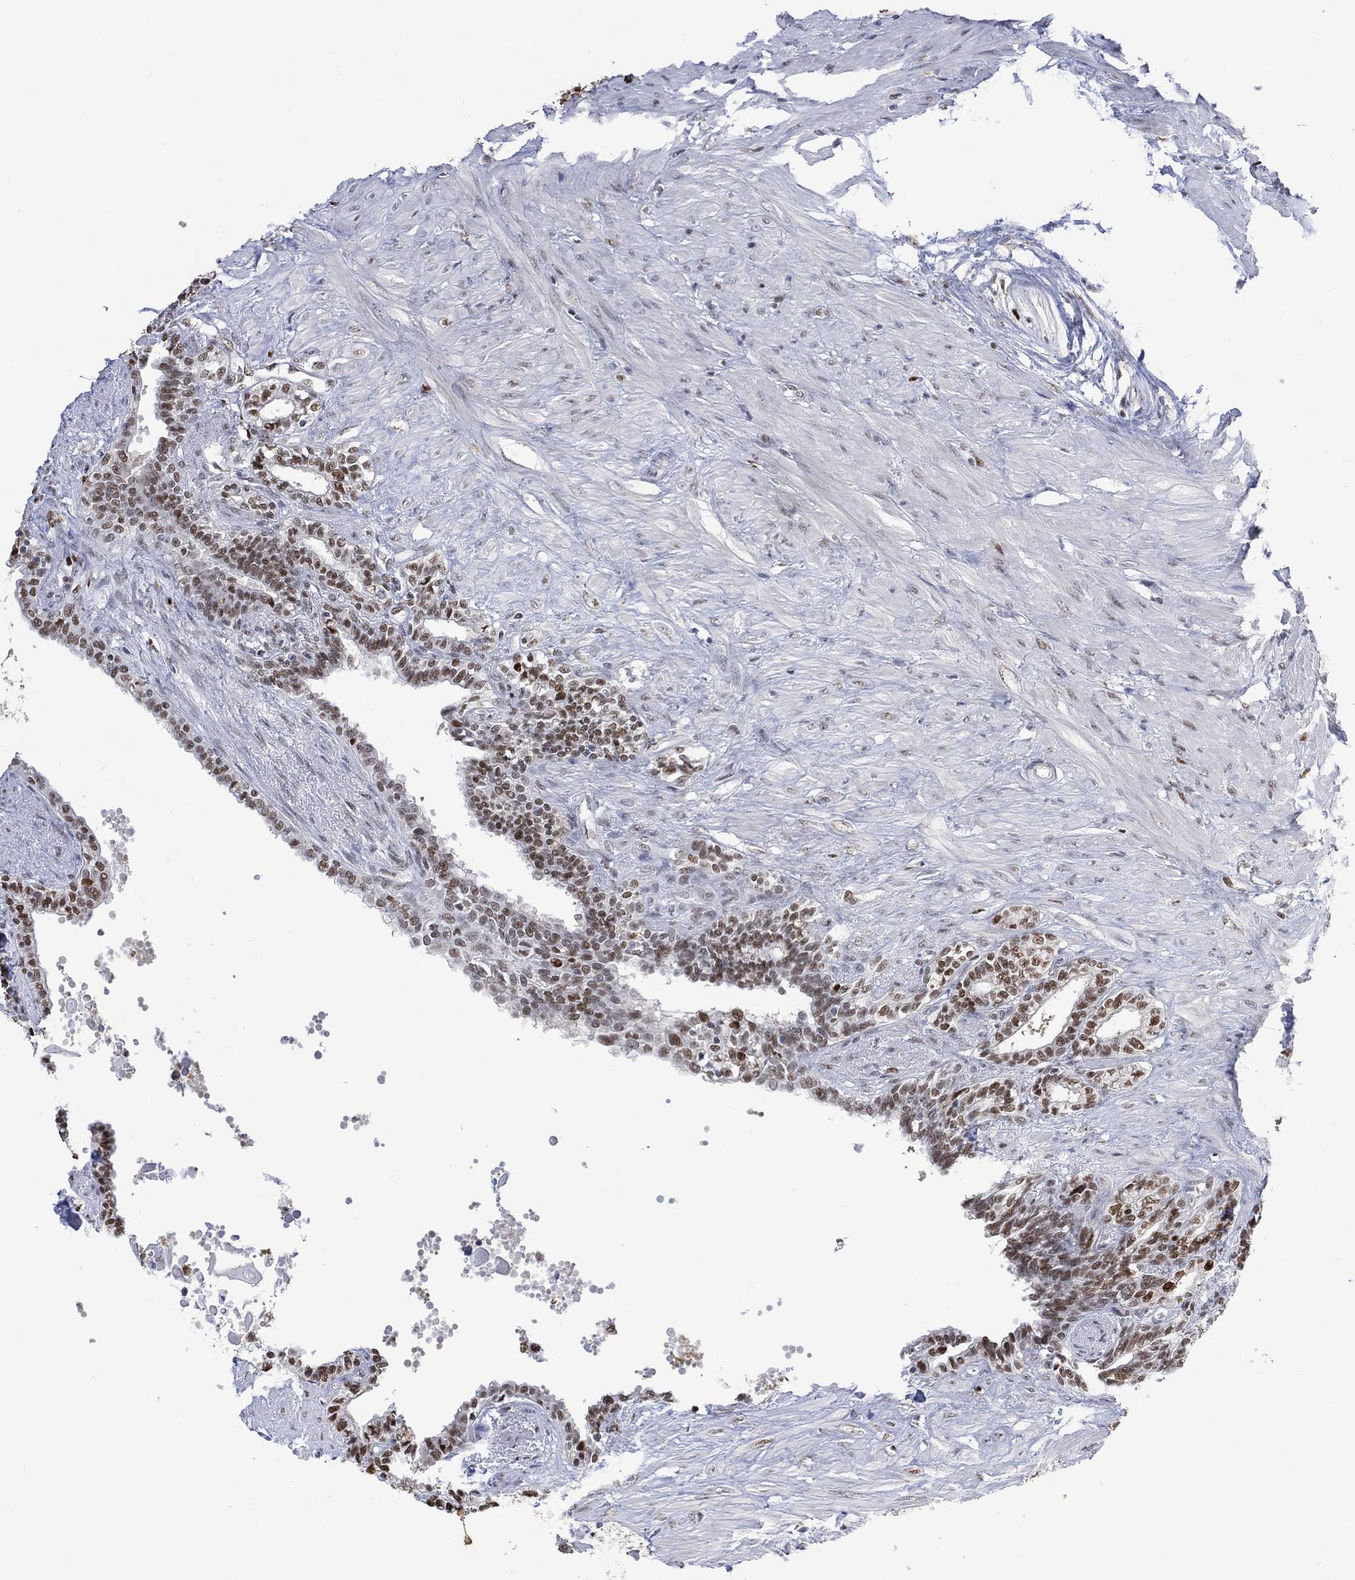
{"staining": {"intensity": "strong", "quantity": "25%-75%", "location": "nuclear"}, "tissue": "seminal vesicle", "cell_type": "Glandular cells", "image_type": "normal", "snomed": [{"axis": "morphology", "description": "Normal tissue, NOS"}, {"axis": "morphology", "description": "Urothelial carcinoma, NOS"}, {"axis": "topography", "description": "Urinary bladder"}, {"axis": "topography", "description": "Seminal veicle"}], "caption": "The immunohistochemical stain labels strong nuclear expression in glandular cells of normal seminal vesicle.", "gene": "RAD54L2", "patient": {"sex": "male", "age": 76}}